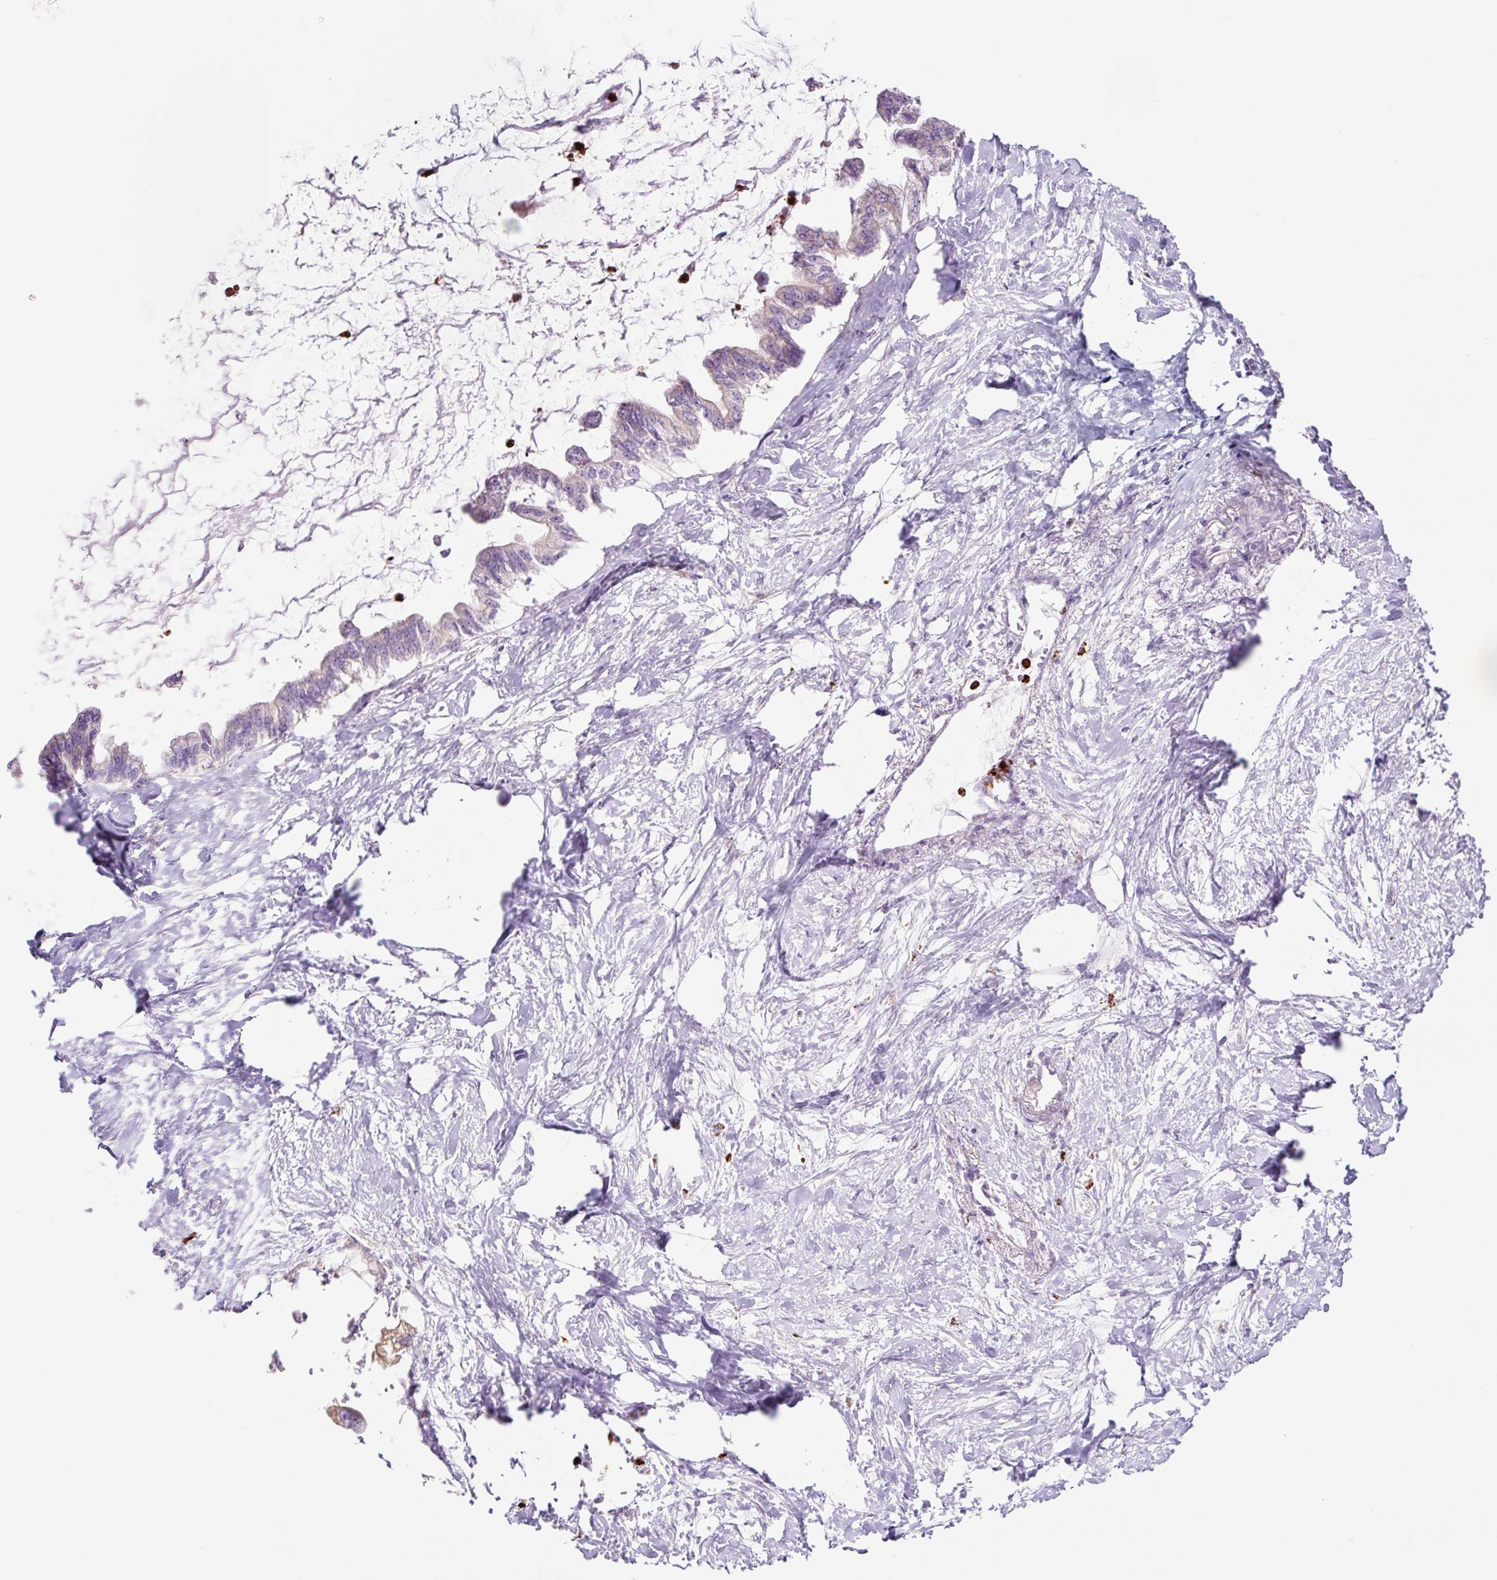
{"staining": {"intensity": "negative", "quantity": "none", "location": "none"}, "tissue": "pancreatic cancer", "cell_type": "Tumor cells", "image_type": "cancer", "snomed": [{"axis": "morphology", "description": "Adenocarcinoma, NOS"}, {"axis": "topography", "description": "Pancreas"}], "caption": "Immunohistochemical staining of human pancreatic cancer reveals no significant positivity in tumor cells.", "gene": "SH2D6", "patient": {"sex": "male", "age": 61}}